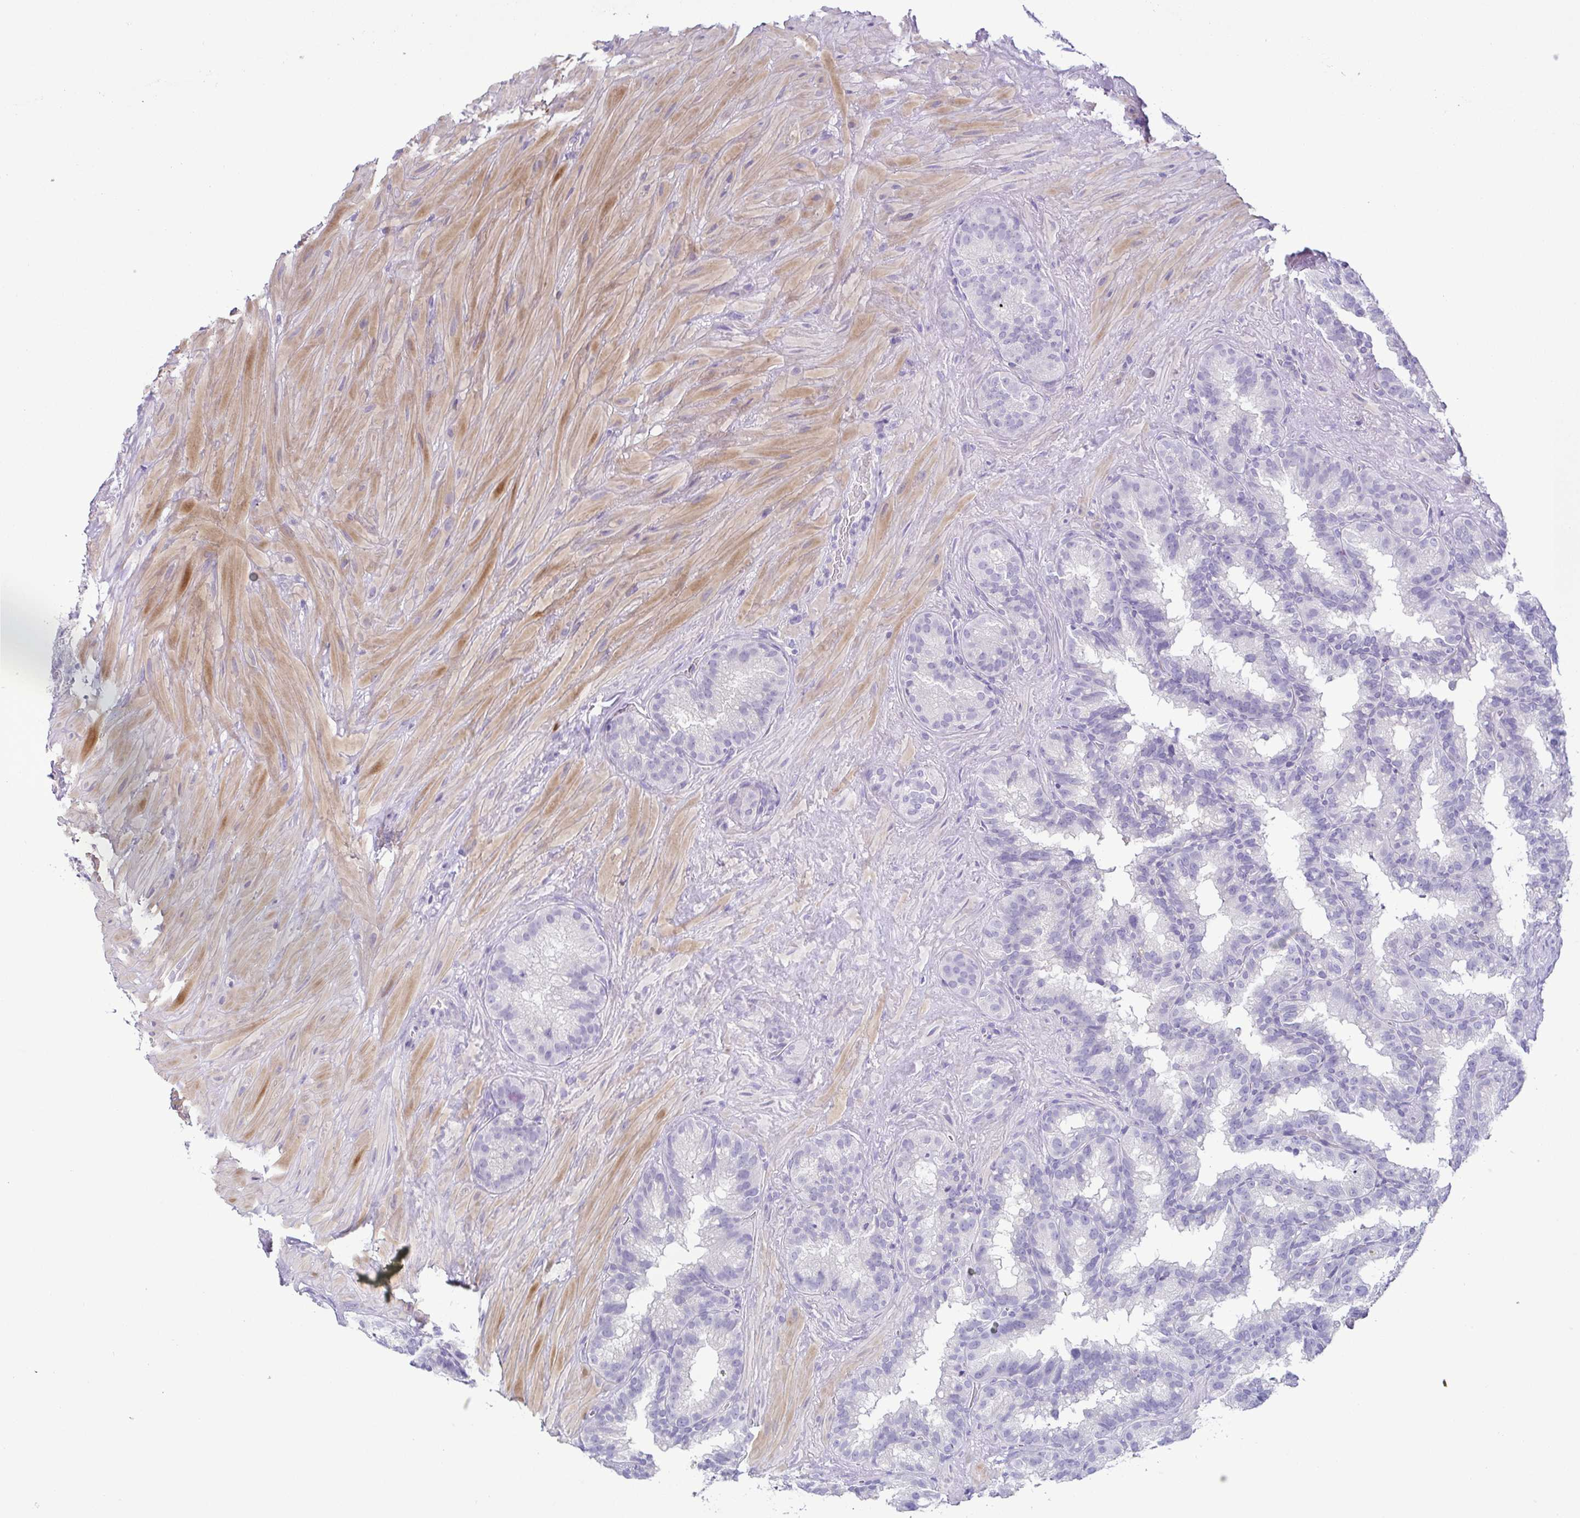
{"staining": {"intensity": "negative", "quantity": "none", "location": "none"}, "tissue": "seminal vesicle", "cell_type": "Glandular cells", "image_type": "normal", "snomed": [{"axis": "morphology", "description": "Normal tissue, NOS"}, {"axis": "topography", "description": "Seminal veicle"}], "caption": "An image of human seminal vesicle is negative for staining in glandular cells. (IHC, brightfield microscopy, high magnification).", "gene": "TERT", "patient": {"sex": "male", "age": 60}}